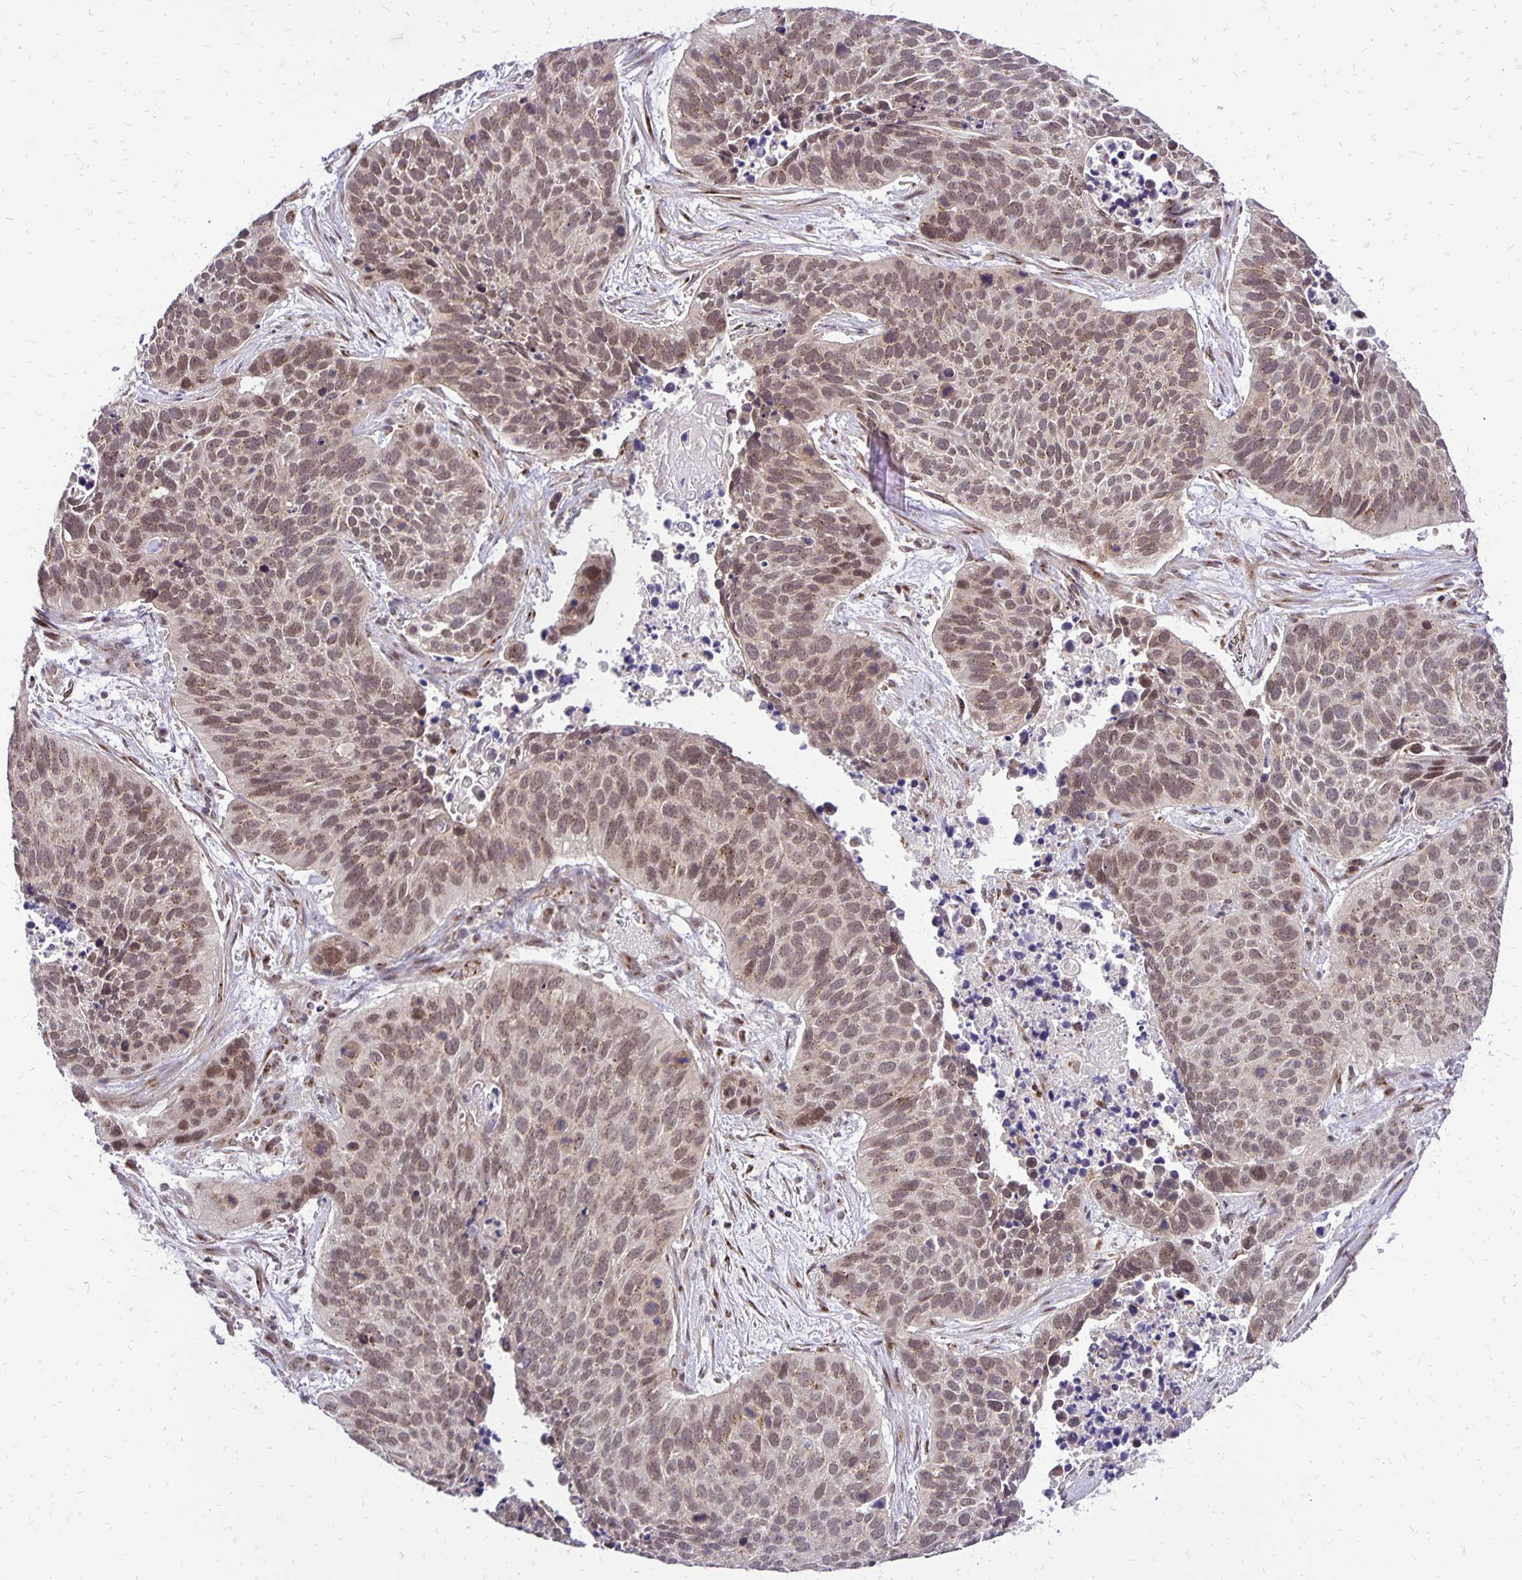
{"staining": {"intensity": "weak", "quantity": ">75%", "location": "cytoplasmic/membranous,nuclear"}, "tissue": "lung cancer", "cell_type": "Tumor cells", "image_type": "cancer", "snomed": [{"axis": "morphology", "description": "Squamous cell carcinoma, NOS"}, {"axis": "topography", "description": "Lung"}], "caption": "This is a micrograph of IHC staining of lung cancer, which shows weak positivity in the cytoplasmic/membranous and nuclear of tumor cells.", "gene": "GOLGA5", "patient": {"sex": "male", "age": 62}}